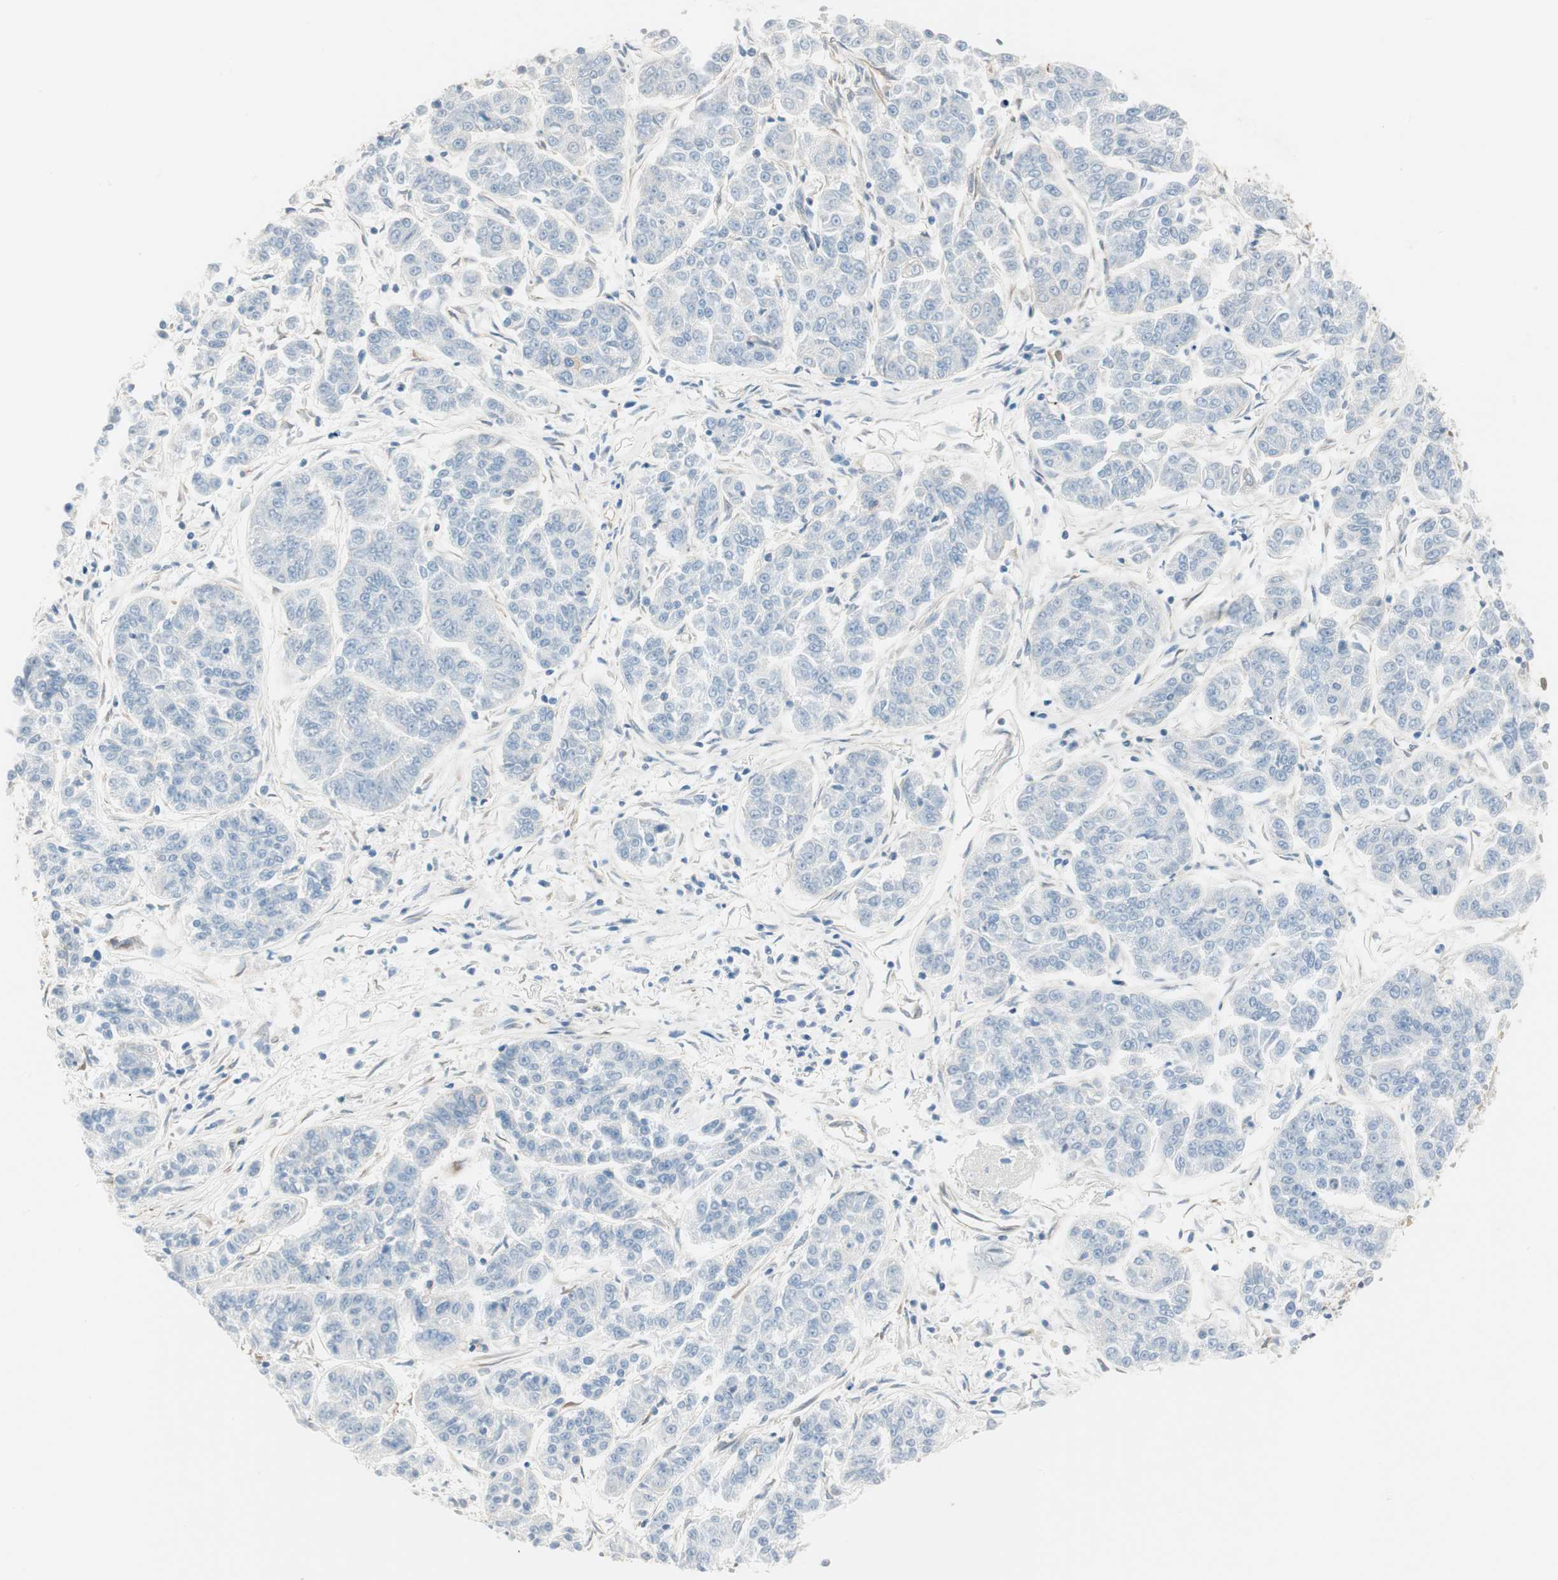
{"staining": {"intensity": "negative", "quantity": "none", "location": "none"}, "tissue": "lung cancer", "cell_type": "Tumor cells", "image_type": "cancer", "snomed": [{"axis": "morphology", "description": "Adenocarcinoma, NOS"}, {"axis": "topography", "description": "Lung"}], "caption": "Immunohistochemistry (IHC) of lung adenocarcinoma displays no expression in tumor cells.", "gene": "CDK3", "patient": {"sex": "male", "age": 84}}